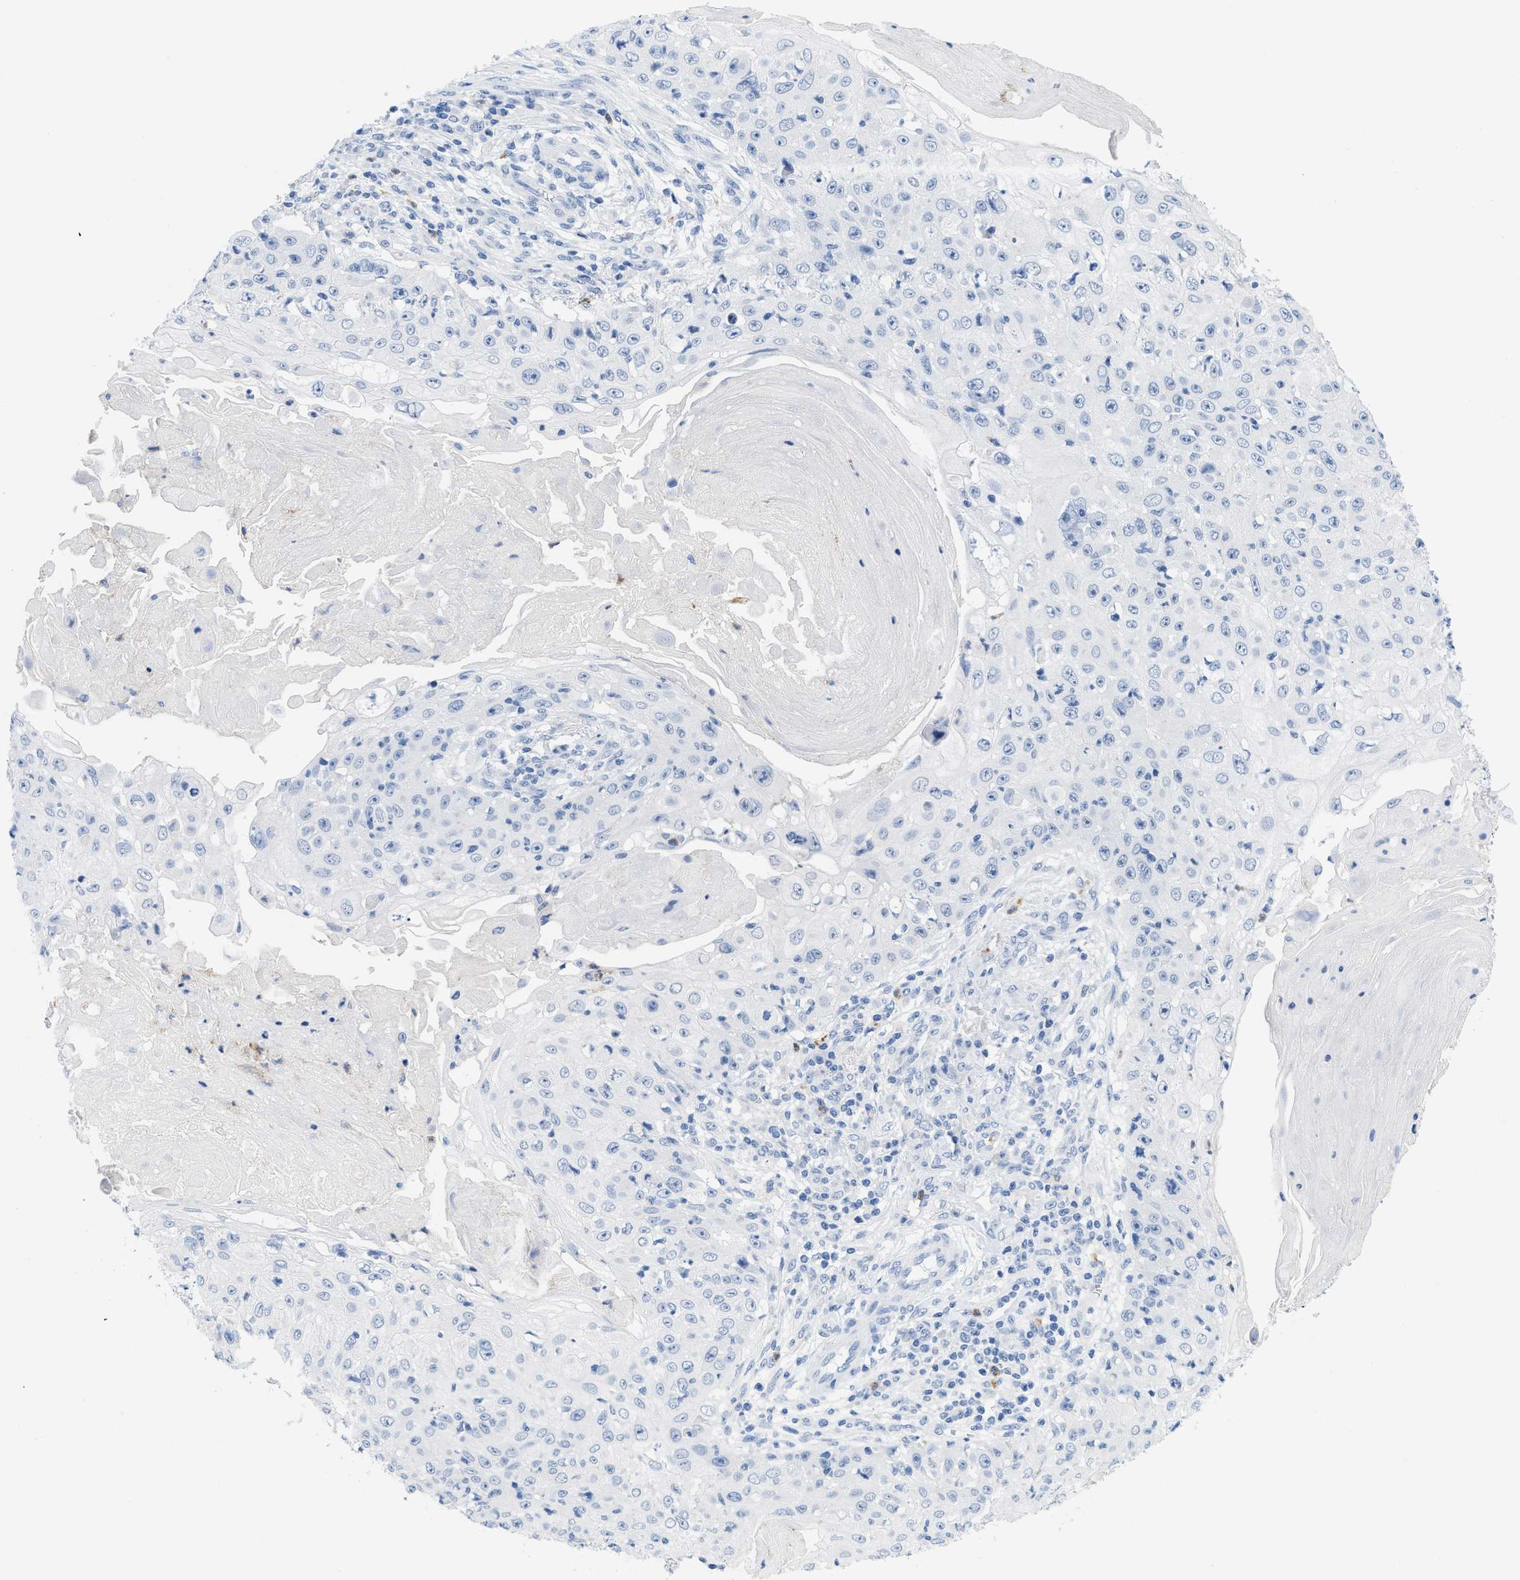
{"staining": {"intensity": "negative", "quantity": "none", "location": "none"}, "tissue": "skin cancer", "cell_type": "Tumor cells", "image_type": "cancer", "snomed": [{"axis": "morphology", "description": "Squamous cell carcinoma, NOS"}, {"axis": "topography", "description": "Skin"}], "caption": "High magnification brightfield microscopy of skin squamous cell carcinoma stained with DAB (3,3'-diaminobenzidine) (brown) and counterstained with hematoxylin (blue): tumor cells show no significant positivity.", "gene": "CR1", "patient": {"sex": "male", "age": 86}}